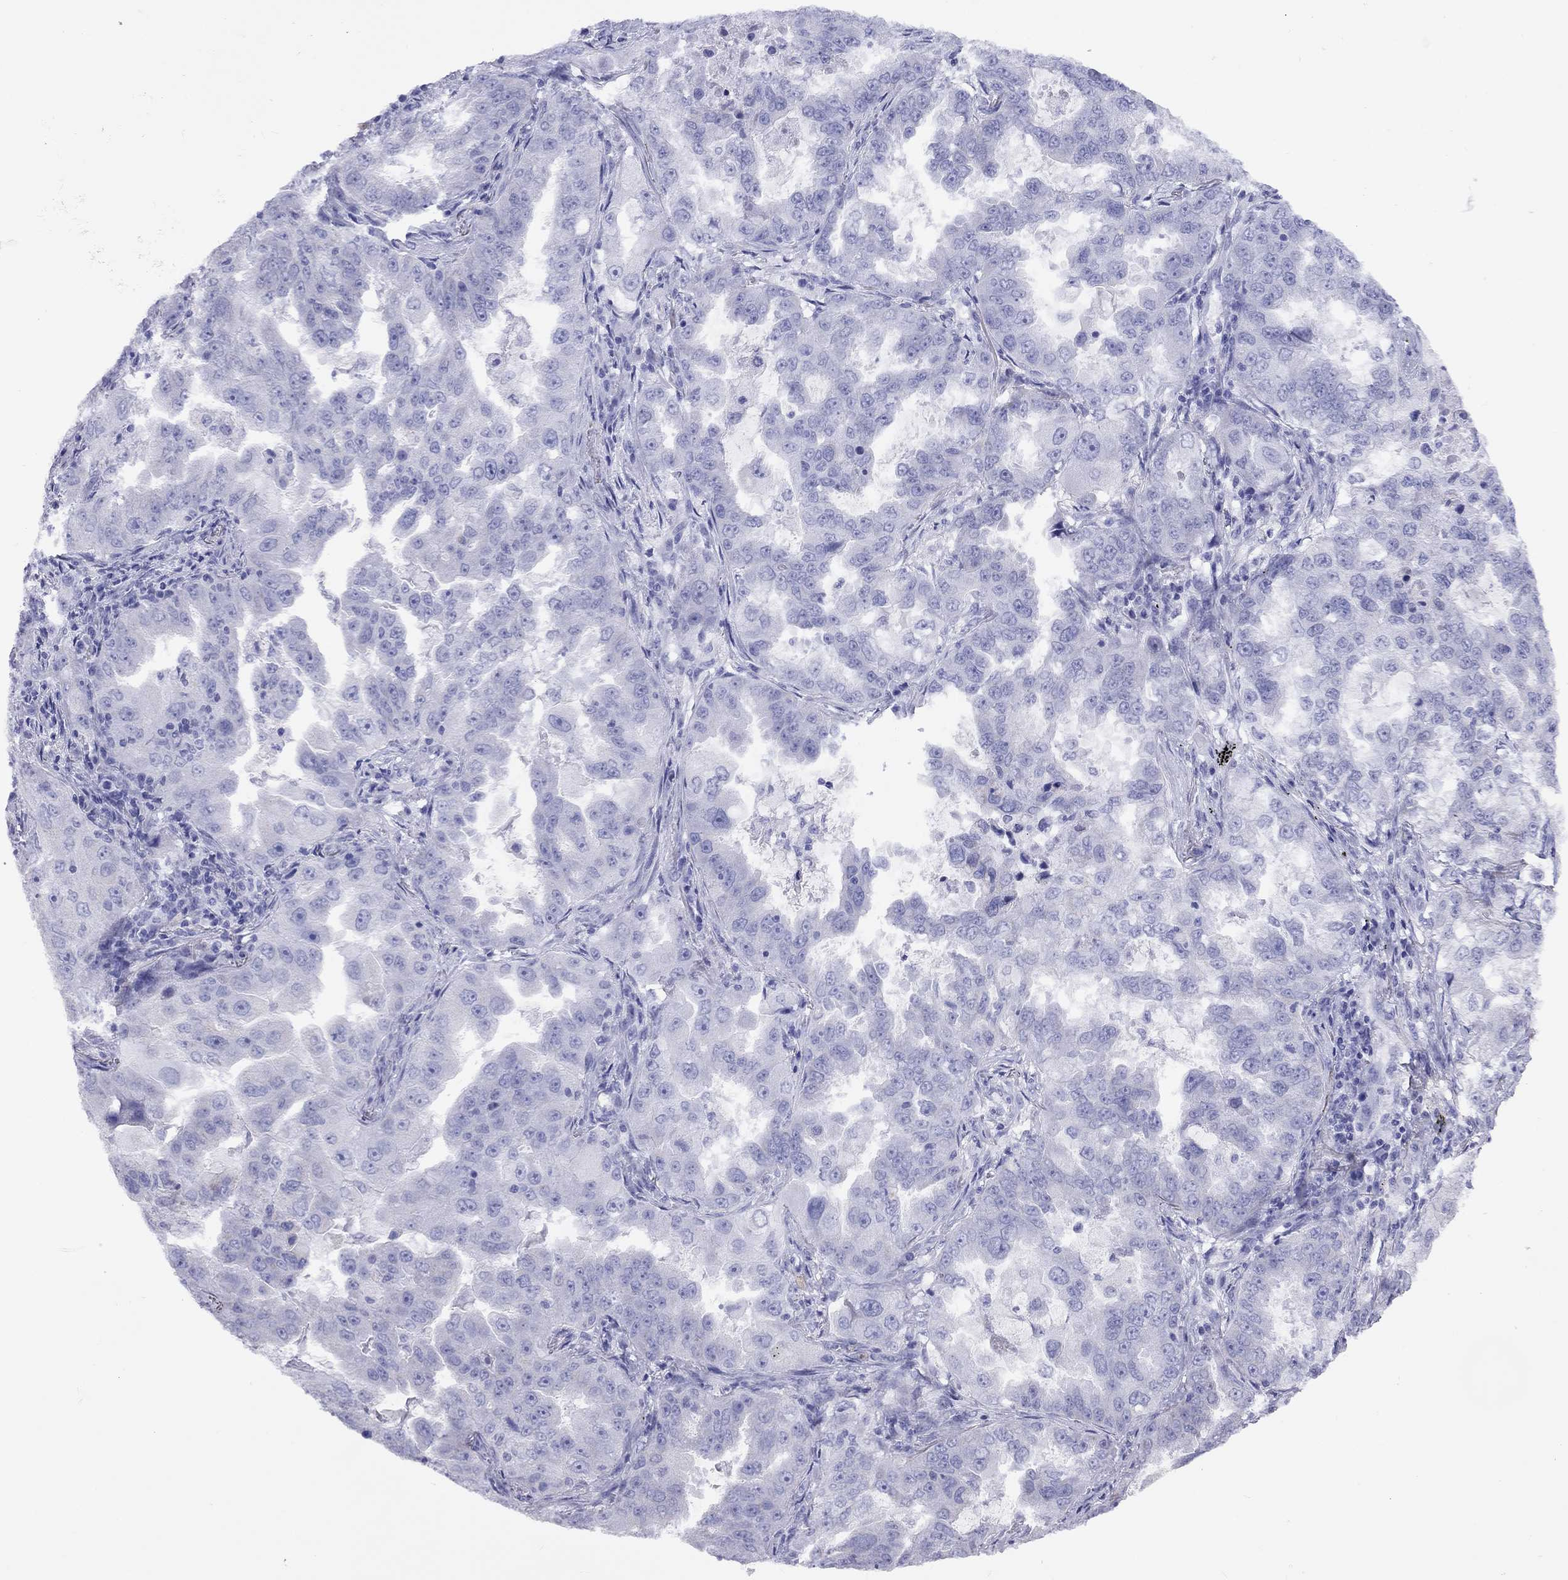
{"staining": {"intensity": "negative", "quantity": "none", "location": "none"}, "tissue": "lung cancer", "cell_type": "Tumor cells", "image_type": "cancer", "snomed": [{"axis": "morphology", "description": "Adenocarcinoma, NOS"}, {"axis": "topography", "description": "Lung"}], "caption": "Photomicrograph shows no protein expression in tumor cells of lung cancer (adenocarcinoma) tissue.", "gene": "DPY19L2", "patient": {"sex": "female", "age": 61}}